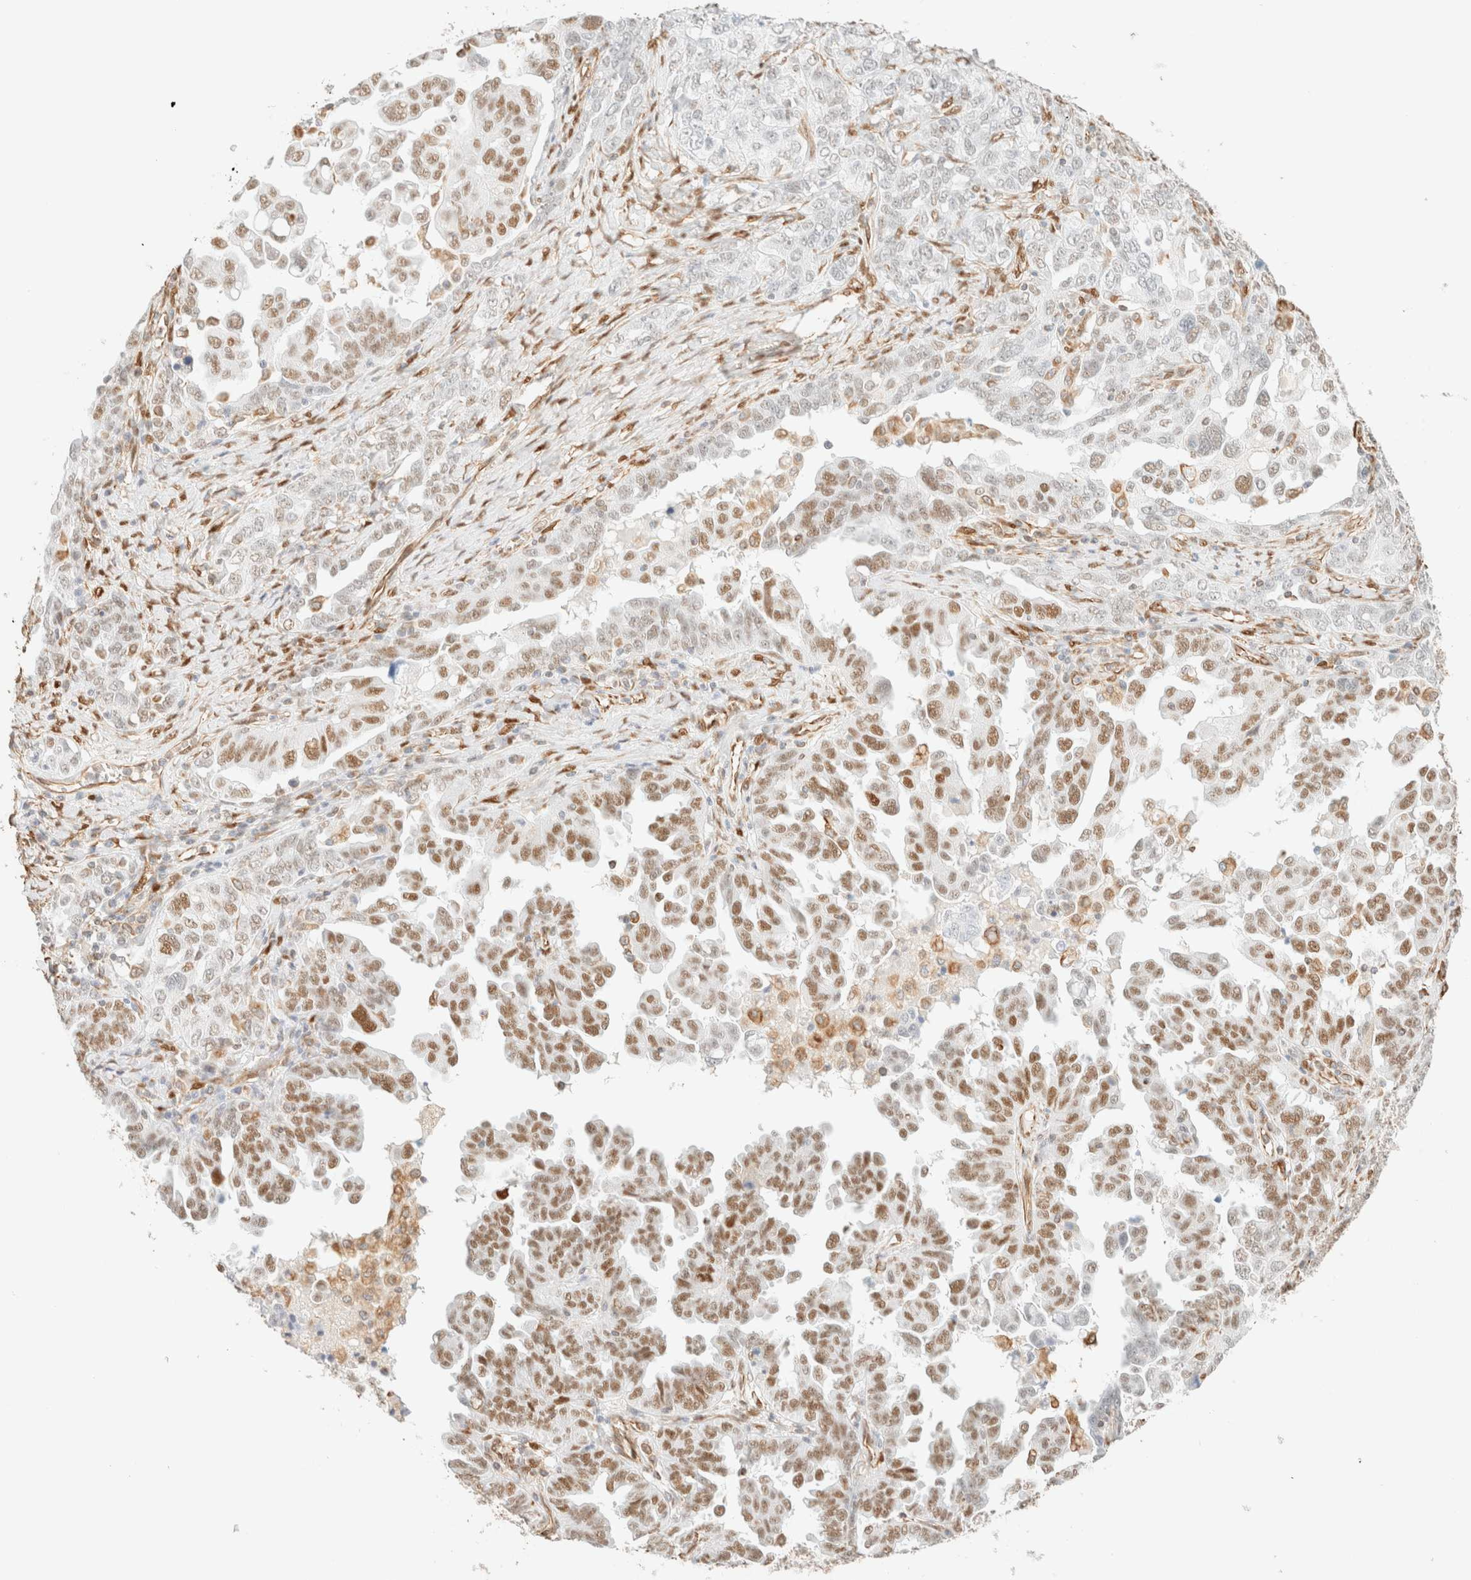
{"staining": {"intensity": "moderate", "quantity": ">75%", "location": "nuclear"}, "tissue": "ovarian cancer", "cell_type": "Tumor cells", "image_type": "cancer", "snomed": [{"axis": "morphology", "description": "Carcinoma, endometroid"}, {"axis": "topography", "description": "Ovary"}], "caption": "IHC histopathology image of human ovarian cancer stained for a protein (brown), which reveals medium levels of moderate nuclear positivity in approximately >75% of tumor cells.", "gene": "ZSCAN18", "patient": {"sex": "female", "age": 62}}